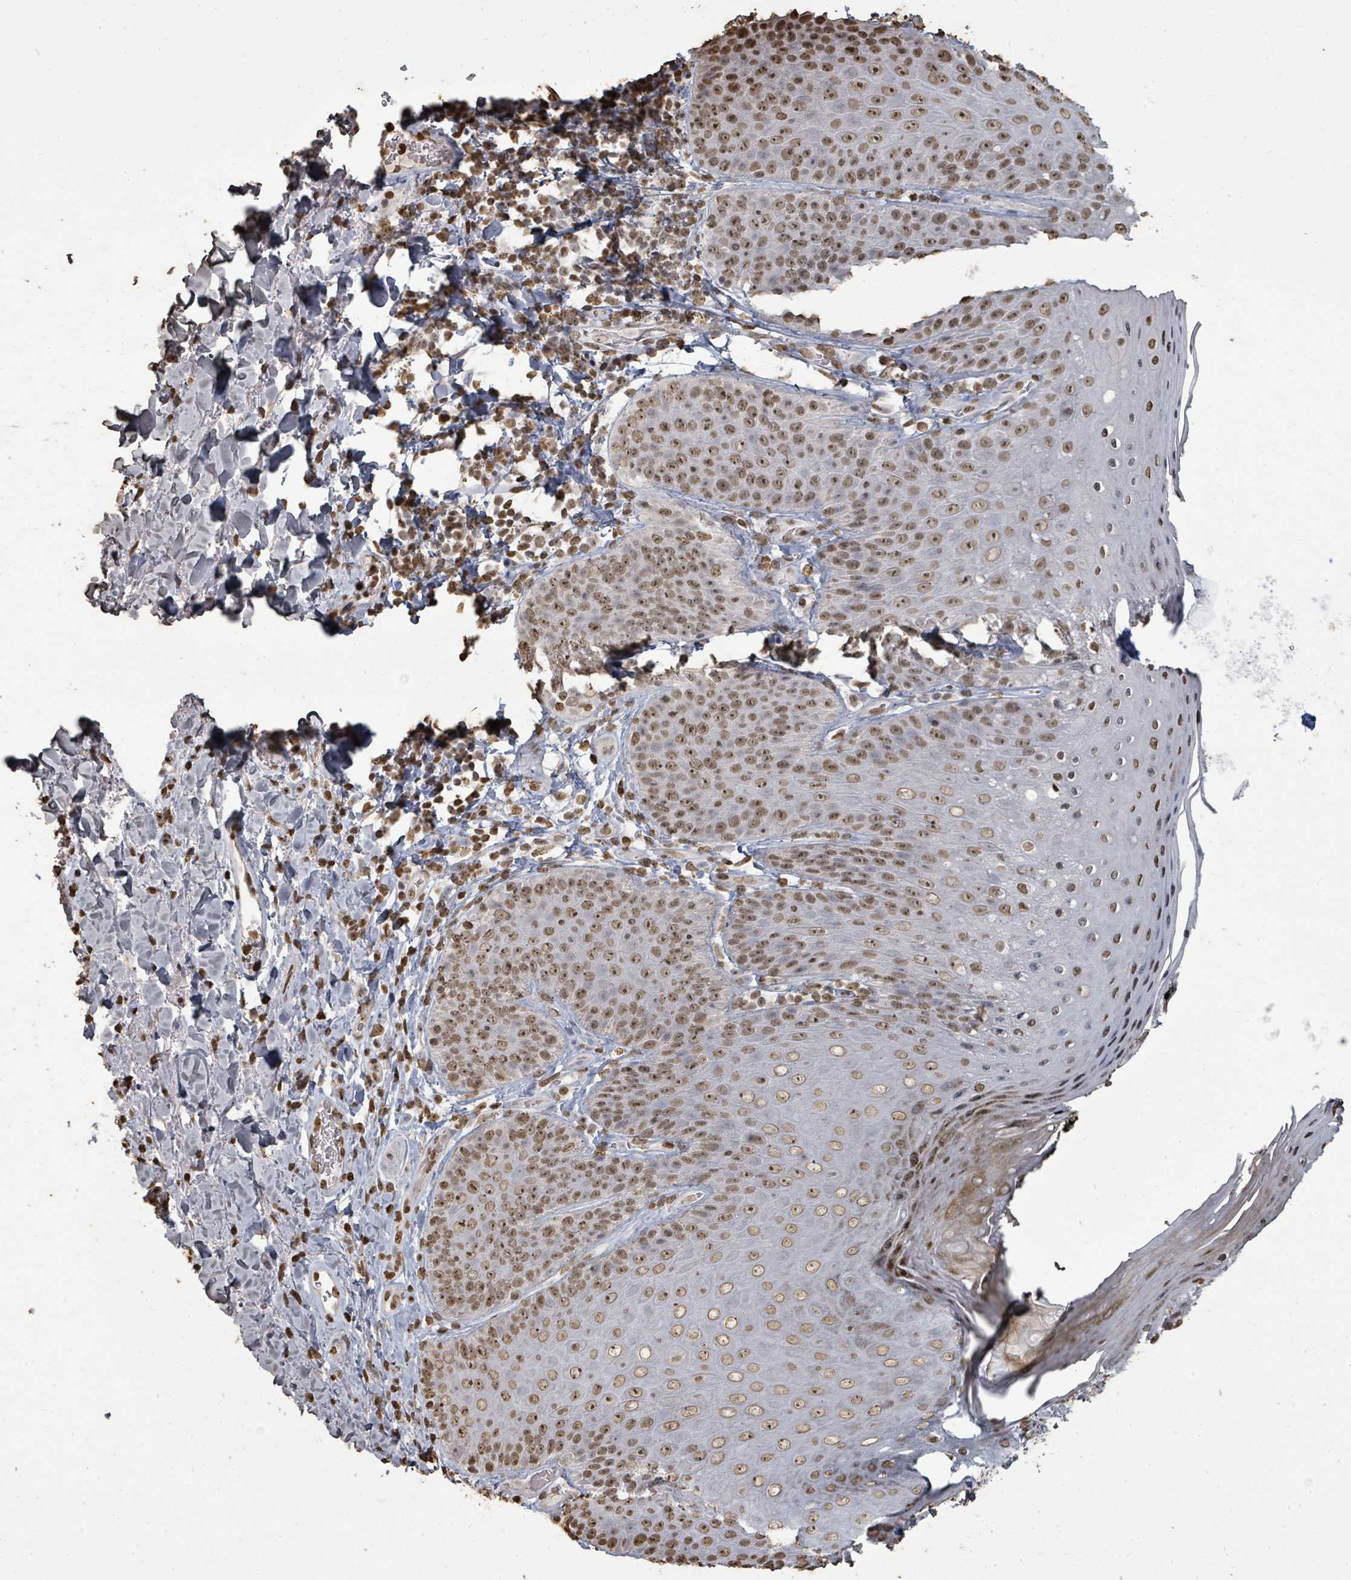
{"staining": {"intensity": "moderate", "quantity": ">75%", "location": "nuclear"}, "tissue": "skin", "cell_type": "Epidermal cells", "image_type": "normal", "snomed": [{"axis": "morphology", "description": "Normal tissue, NOS"}, {"axis": "topography", "description": "Anal"}, {"axis": "topography", "description": "Peripheral nerve tissue"}], "caption": "Immunohistochemistry photomicrograph of normal skin stained for a protein (brown), which displays medium levels of moderate nuclear staining in about >75% of epidermal cells.", "gene": "MRPS12", "patient": {"sex": "male", "age": 53}}